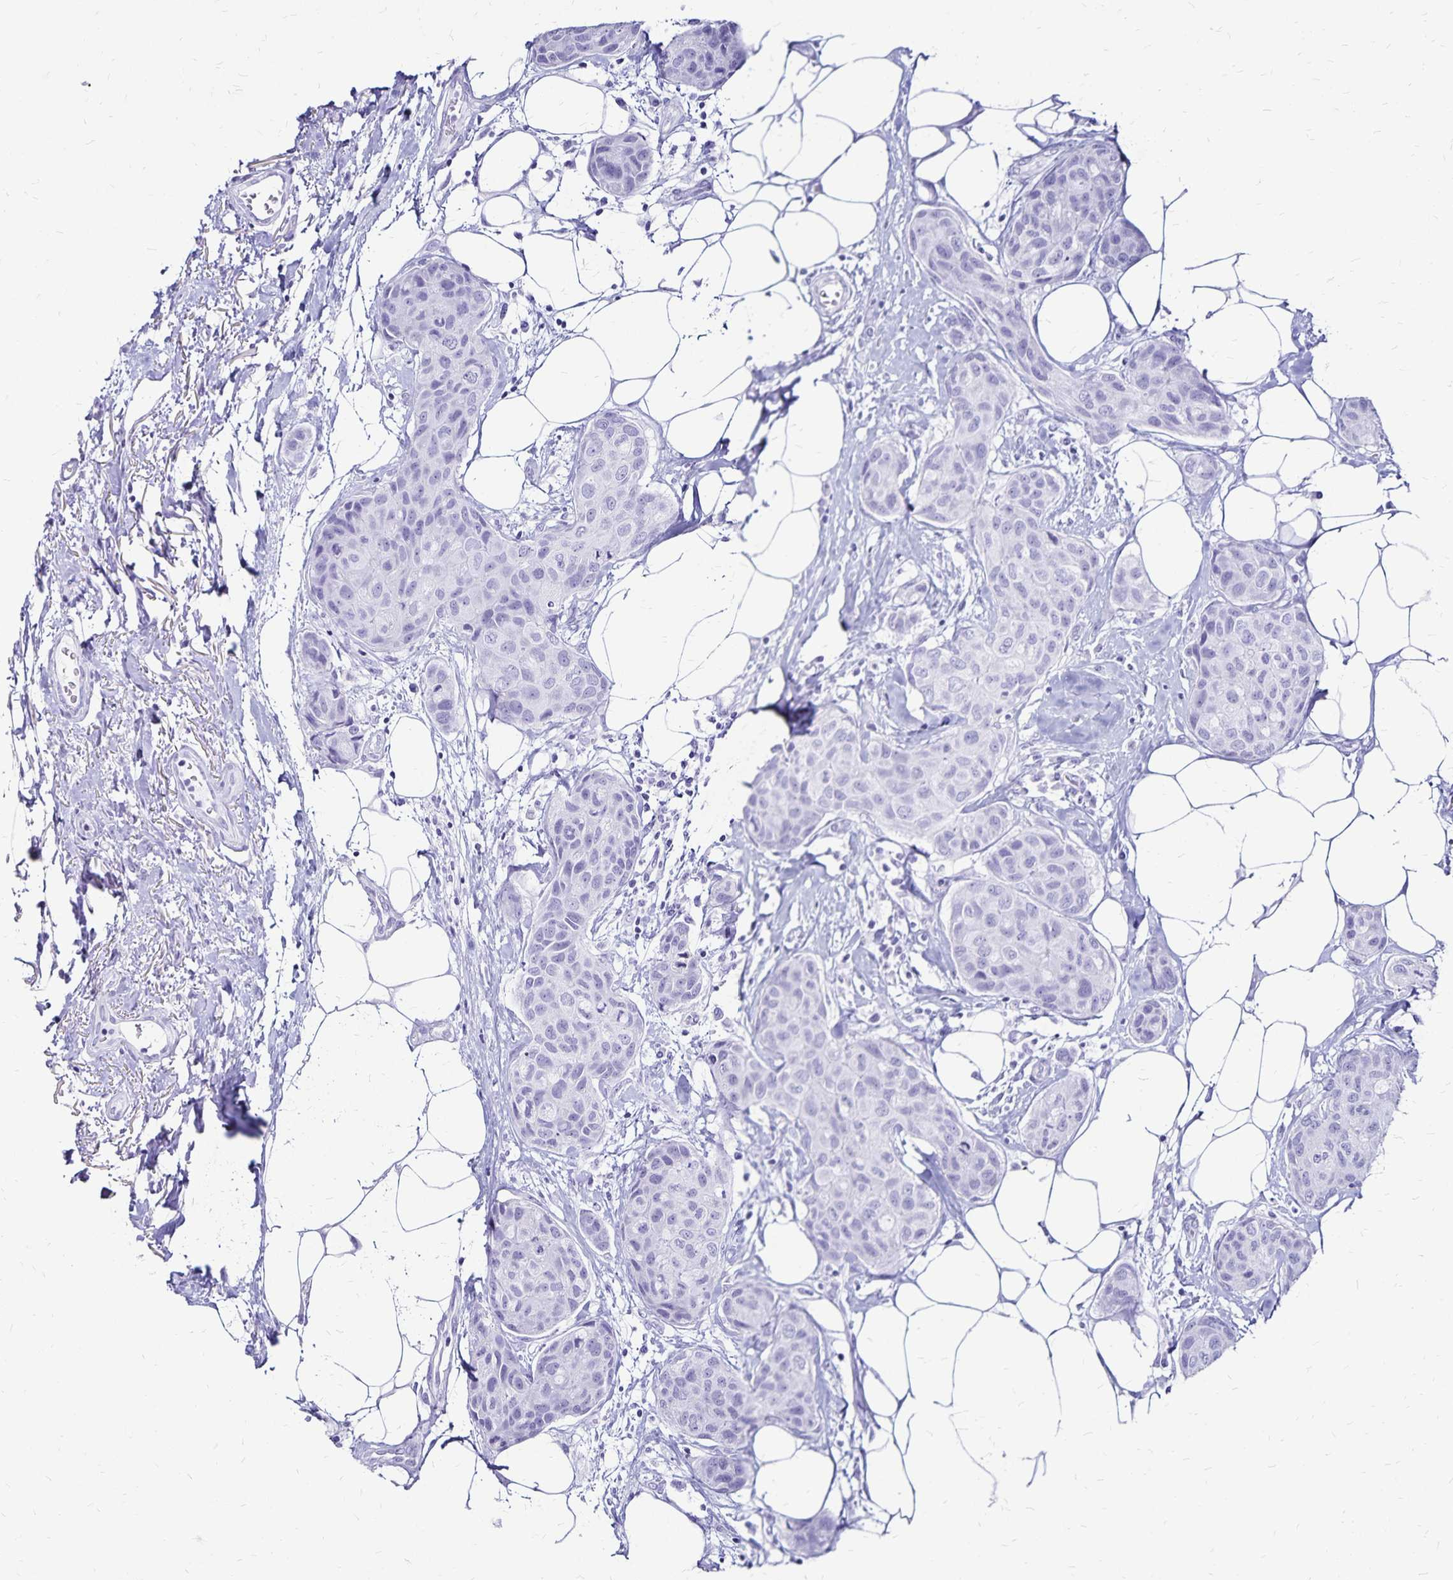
{"staining": {"intensity": "negative", "quantity": "none", "location": "none"}, "tissue": "breast cancer", "cell_type": "Tumor cells", "image_type": "cancer", "snomed": [{"axis": "morphology", "description": "Duct carcinoma"}, {"axis": "topography", "description": "Breast"}], "caption": "The IHC micrograph has no significant positivity in tumor cells of infiltrating ductal carcinoma (breast) tissue.", "gene": "LIN28B", "patient": {"sex": "female", "age": 80}}